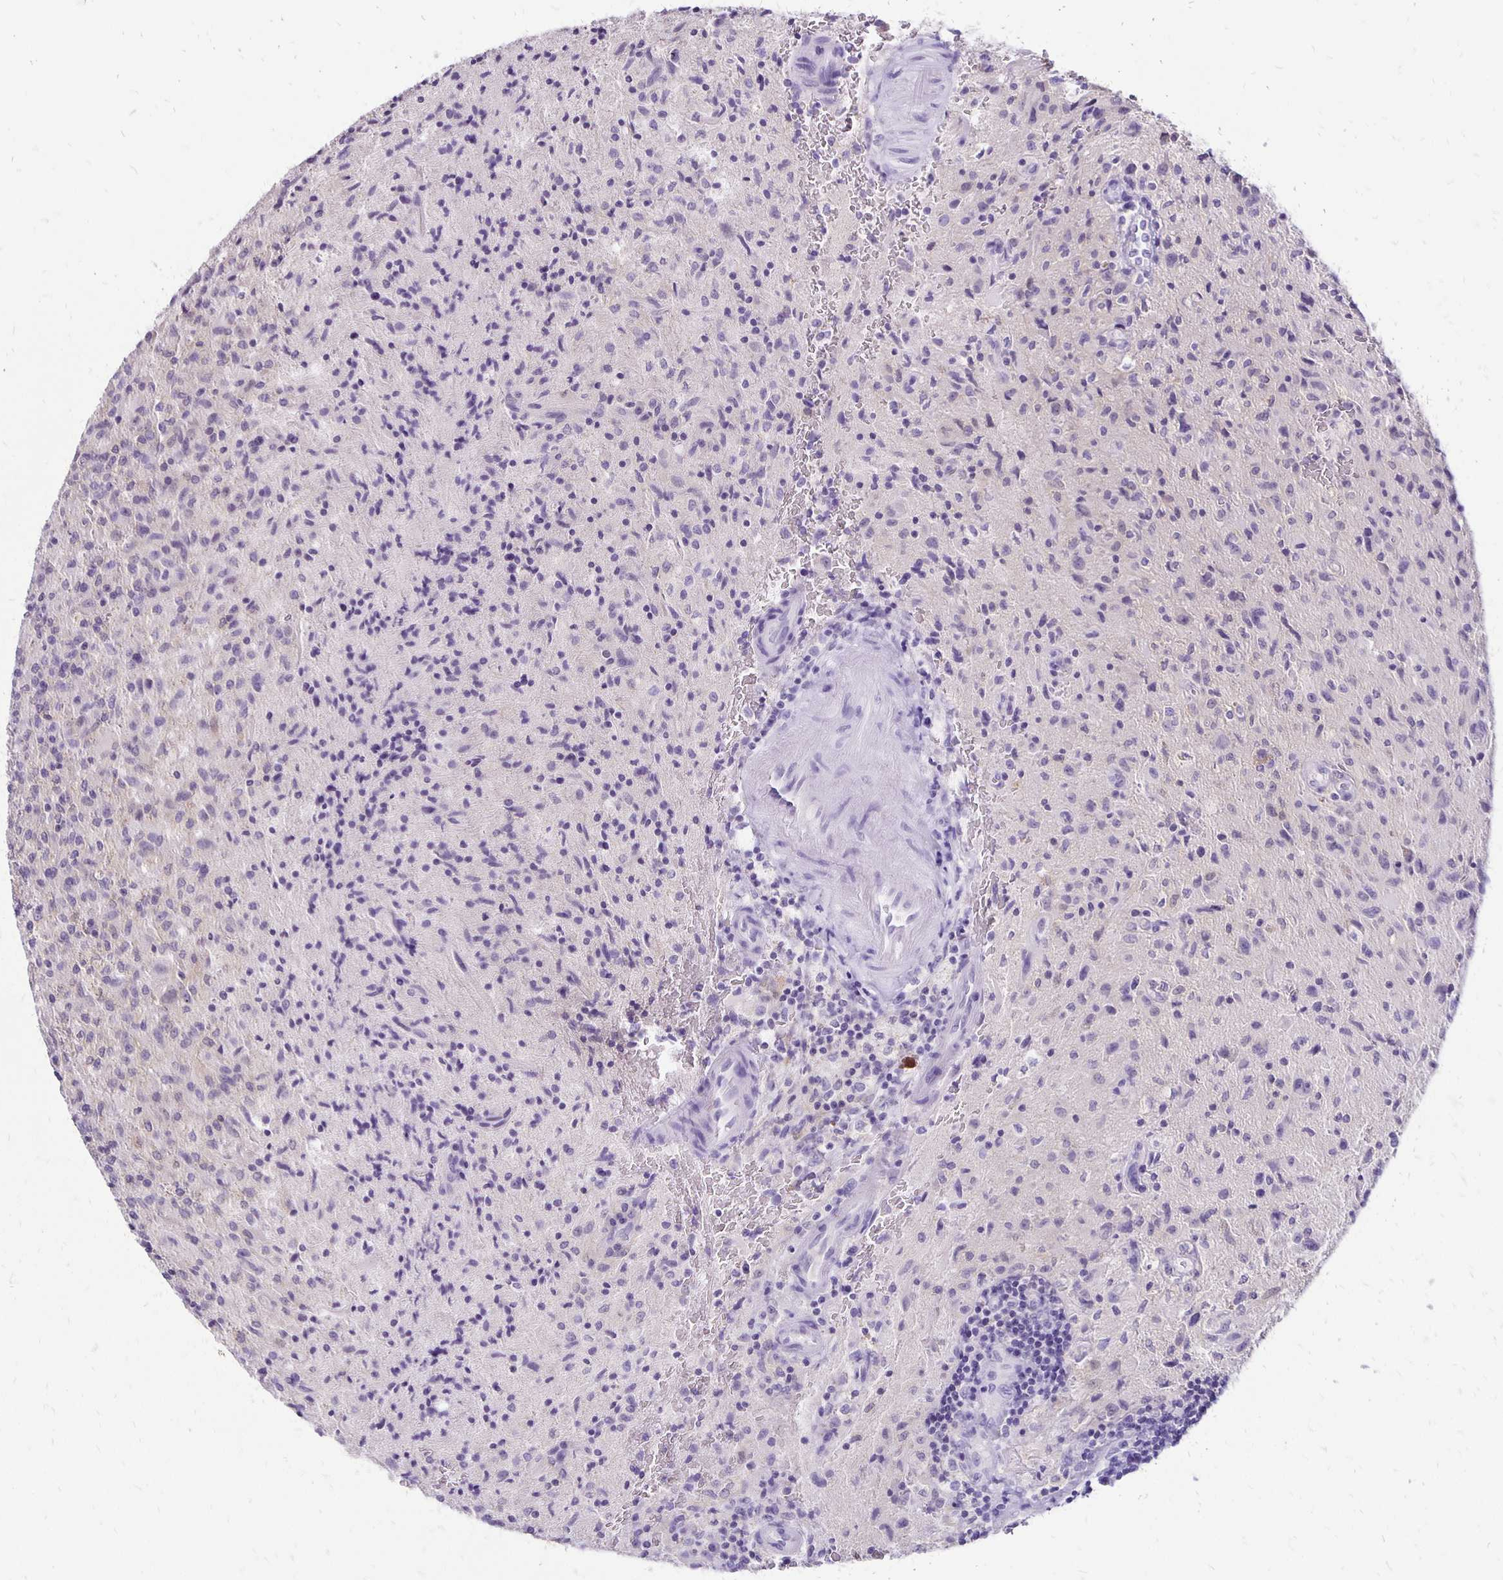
{"staining": {"intensity": "negative", "quantity": "none", "location": "none"}, "tissue": "glioma", "cell_type": "Tumor cells", "image_type": "cancer", "snomed": [{"axis": "morphology", "description": "Glioma, malignant, High grade"}, {"axis": "topography", "description": "Brain"}], "caption": "The histopathology image reveals no staining of tumor cells in glioma.", "gene": "ANKRD45", "patient": {"sex": "male", "age": 68}}